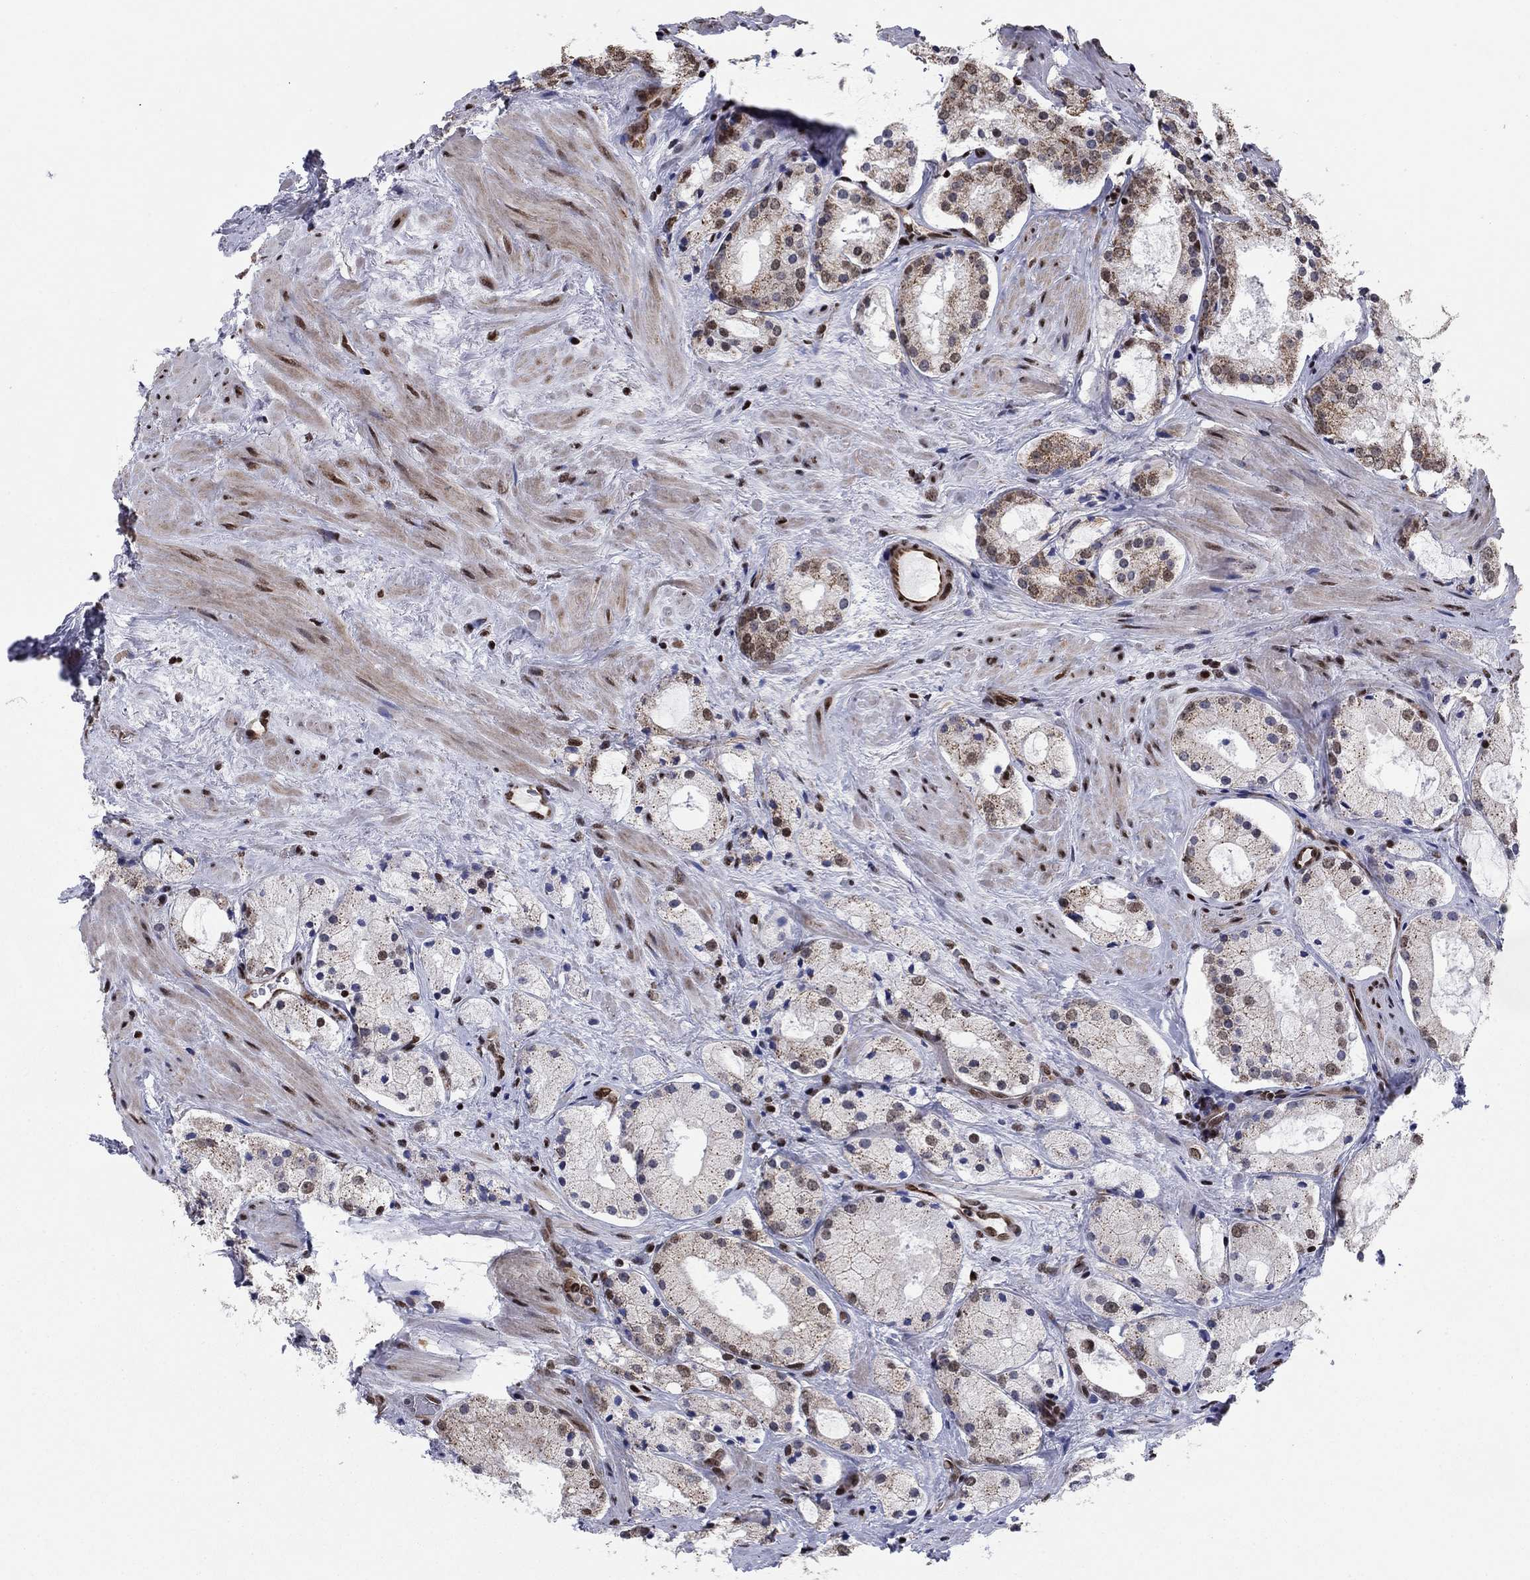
{"staining": {"intensity": "moderate", "quantity": "25%-75%", "location": "cytoplasmic/membranous"}, "tissue": "prostate cancer", "cell_type": "Tumor cells", "image_type": "cancer", "snomed": [{"axis": "morphology", "description": "Adenocarcinoma, NOS"}, {"axis": "morphology", "description": "Adenocarcinoma, High grade"}, {"axis": "topography", "description": "Prostate"}], "caption": "Brown immunohistochemical staining in human high-grade adenocarcinoma (prostate) exhibits moderate cytoplasmic/membranous expression in approximately 25%-75% of tumor cells.", "gene": "N4BP2", "patient": {"sex": "male", "age": 64}}